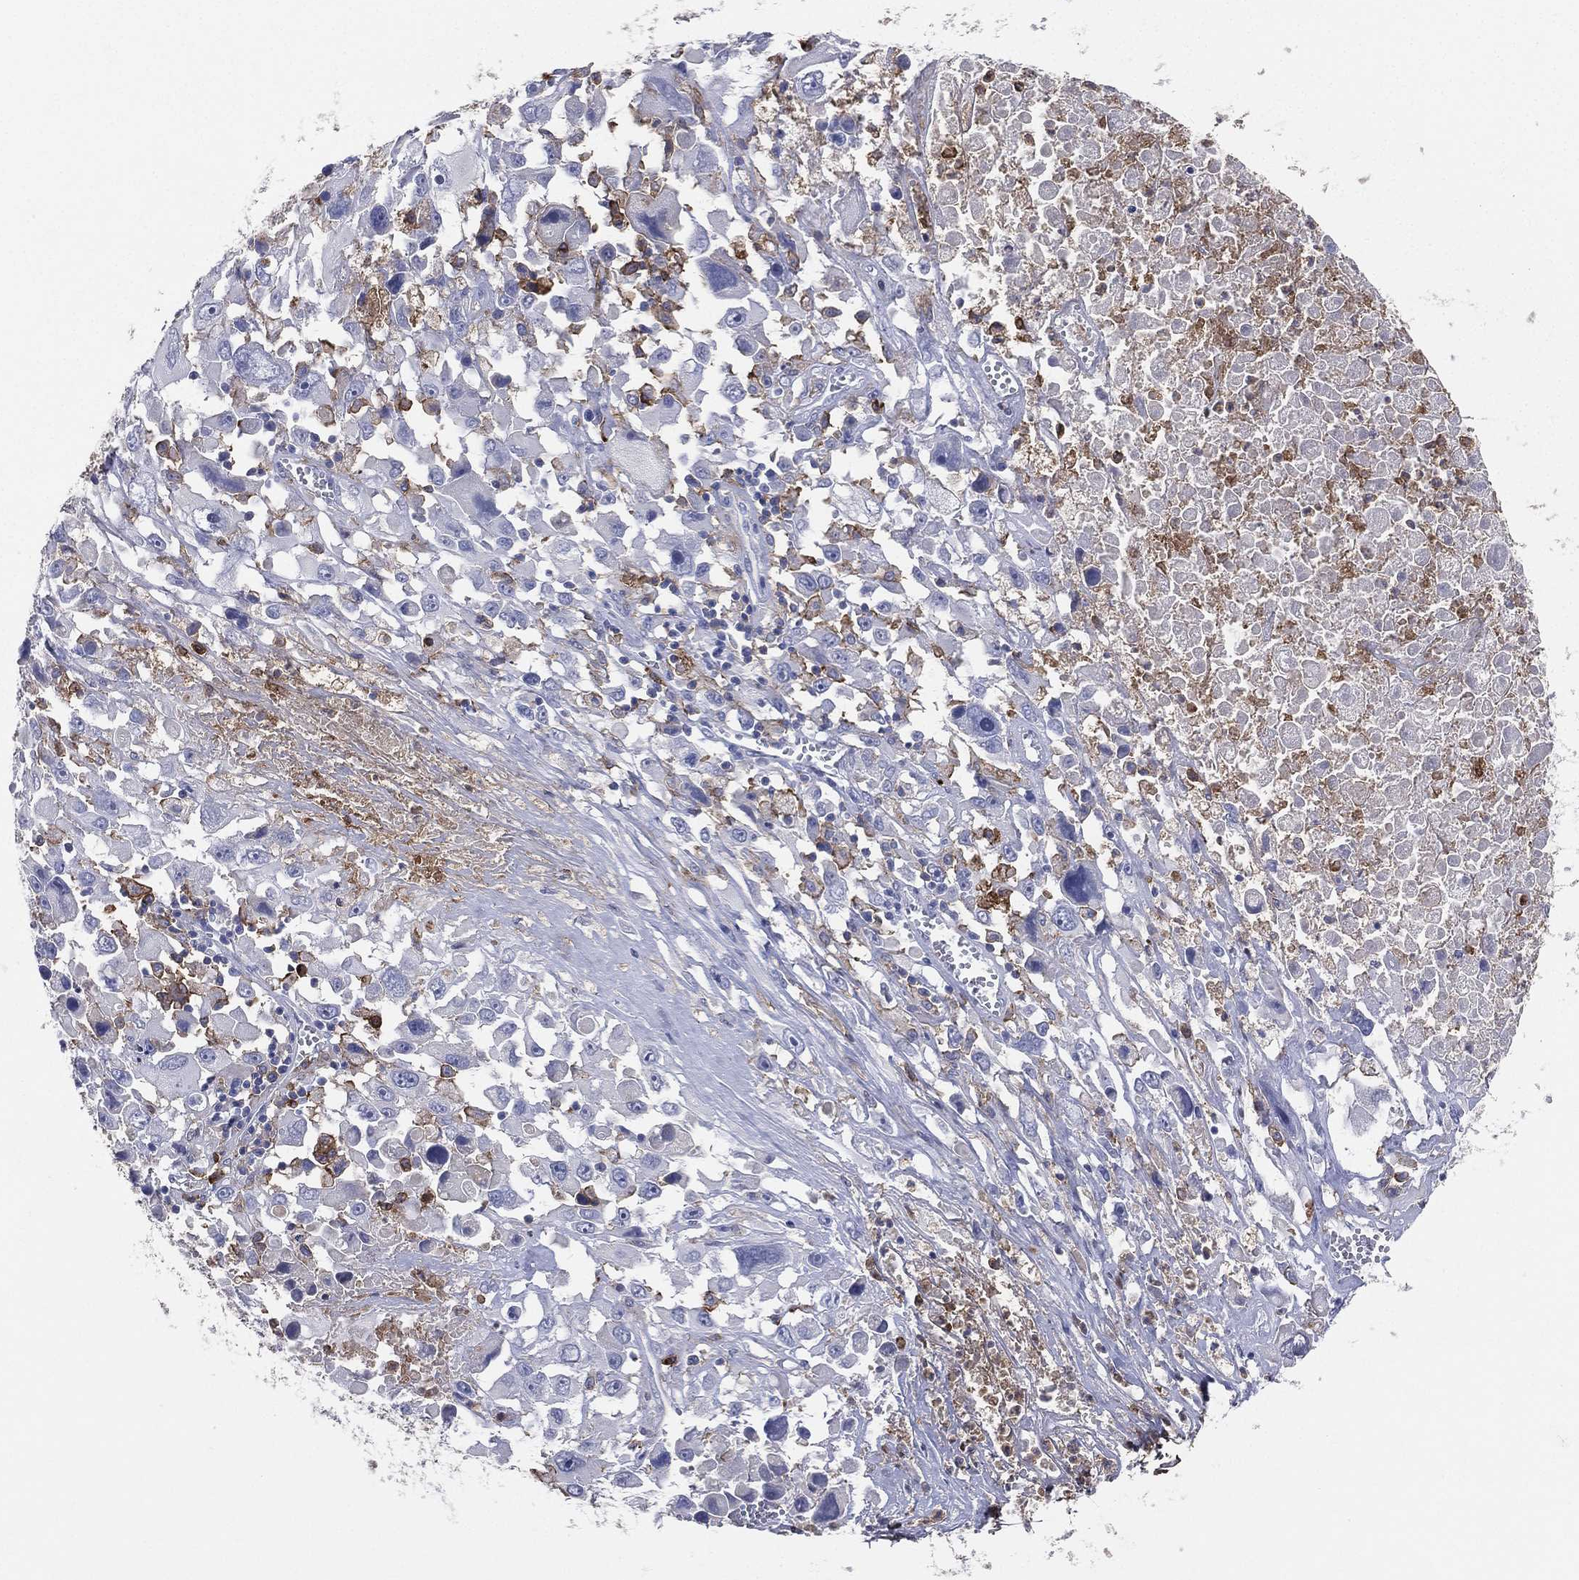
{"staining": {"intensity": "negative", "quantity": "none", "location": "none"}, "tissue": "melanoma", "cell_type": "Tumor cells", "image_type": "cancer", "snomed": [{"axis": "morphology", "description": "Malignant melanoma, Metastatic site"}, {"axis": "topography", "description": "Soft tissue"}], "caption": "DAB immunohistochemical staining of human malignant melanoma (metastatic site) displays no significant positivity in tumor cells.", "gene": "CD33", "patient": {"sex": "male", "age": 50}}